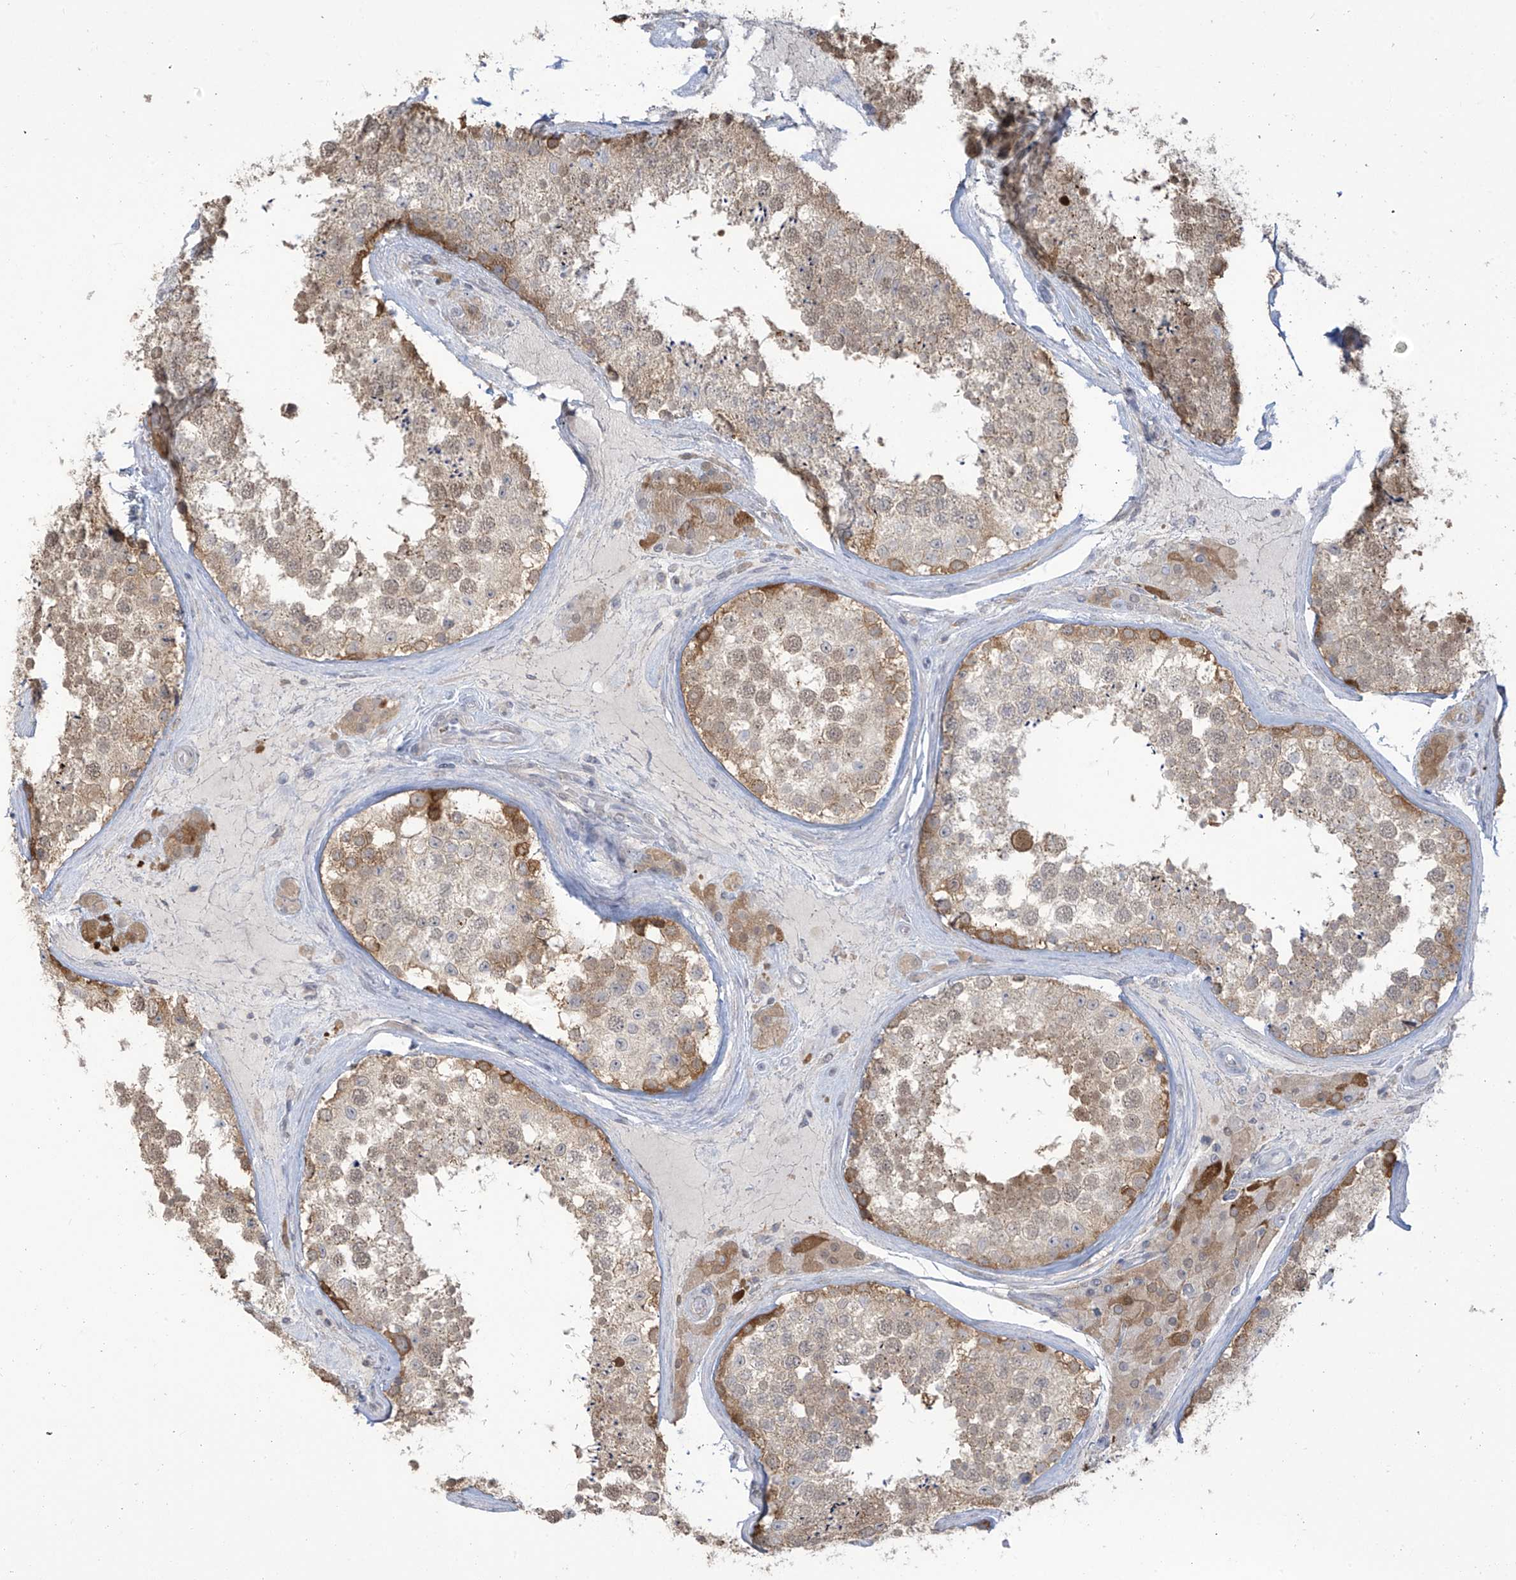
{"staining": {"intensity": "moderate", "quantity": "<25%", "location": "cytoplasmic/membranous,nuclear"}, "tissue": "testis", "cell_type": "Cells in seminiferous ducts", "image_type": "normal", "snomed": [{"axis": "morphology", "description": "Normal tissue, NOS"}, {"axis": "topography", "description": "Testis"}], "caption": "A micrograph showing moderate cytoplasmic/membranous,nuclear staining in about <25% of cells in seminiferous ducts in benign testis, as visualized by brown immunohistochemical staining.", "gene": "TAGAP", "patient": {"sex": "male", "age": 46}}